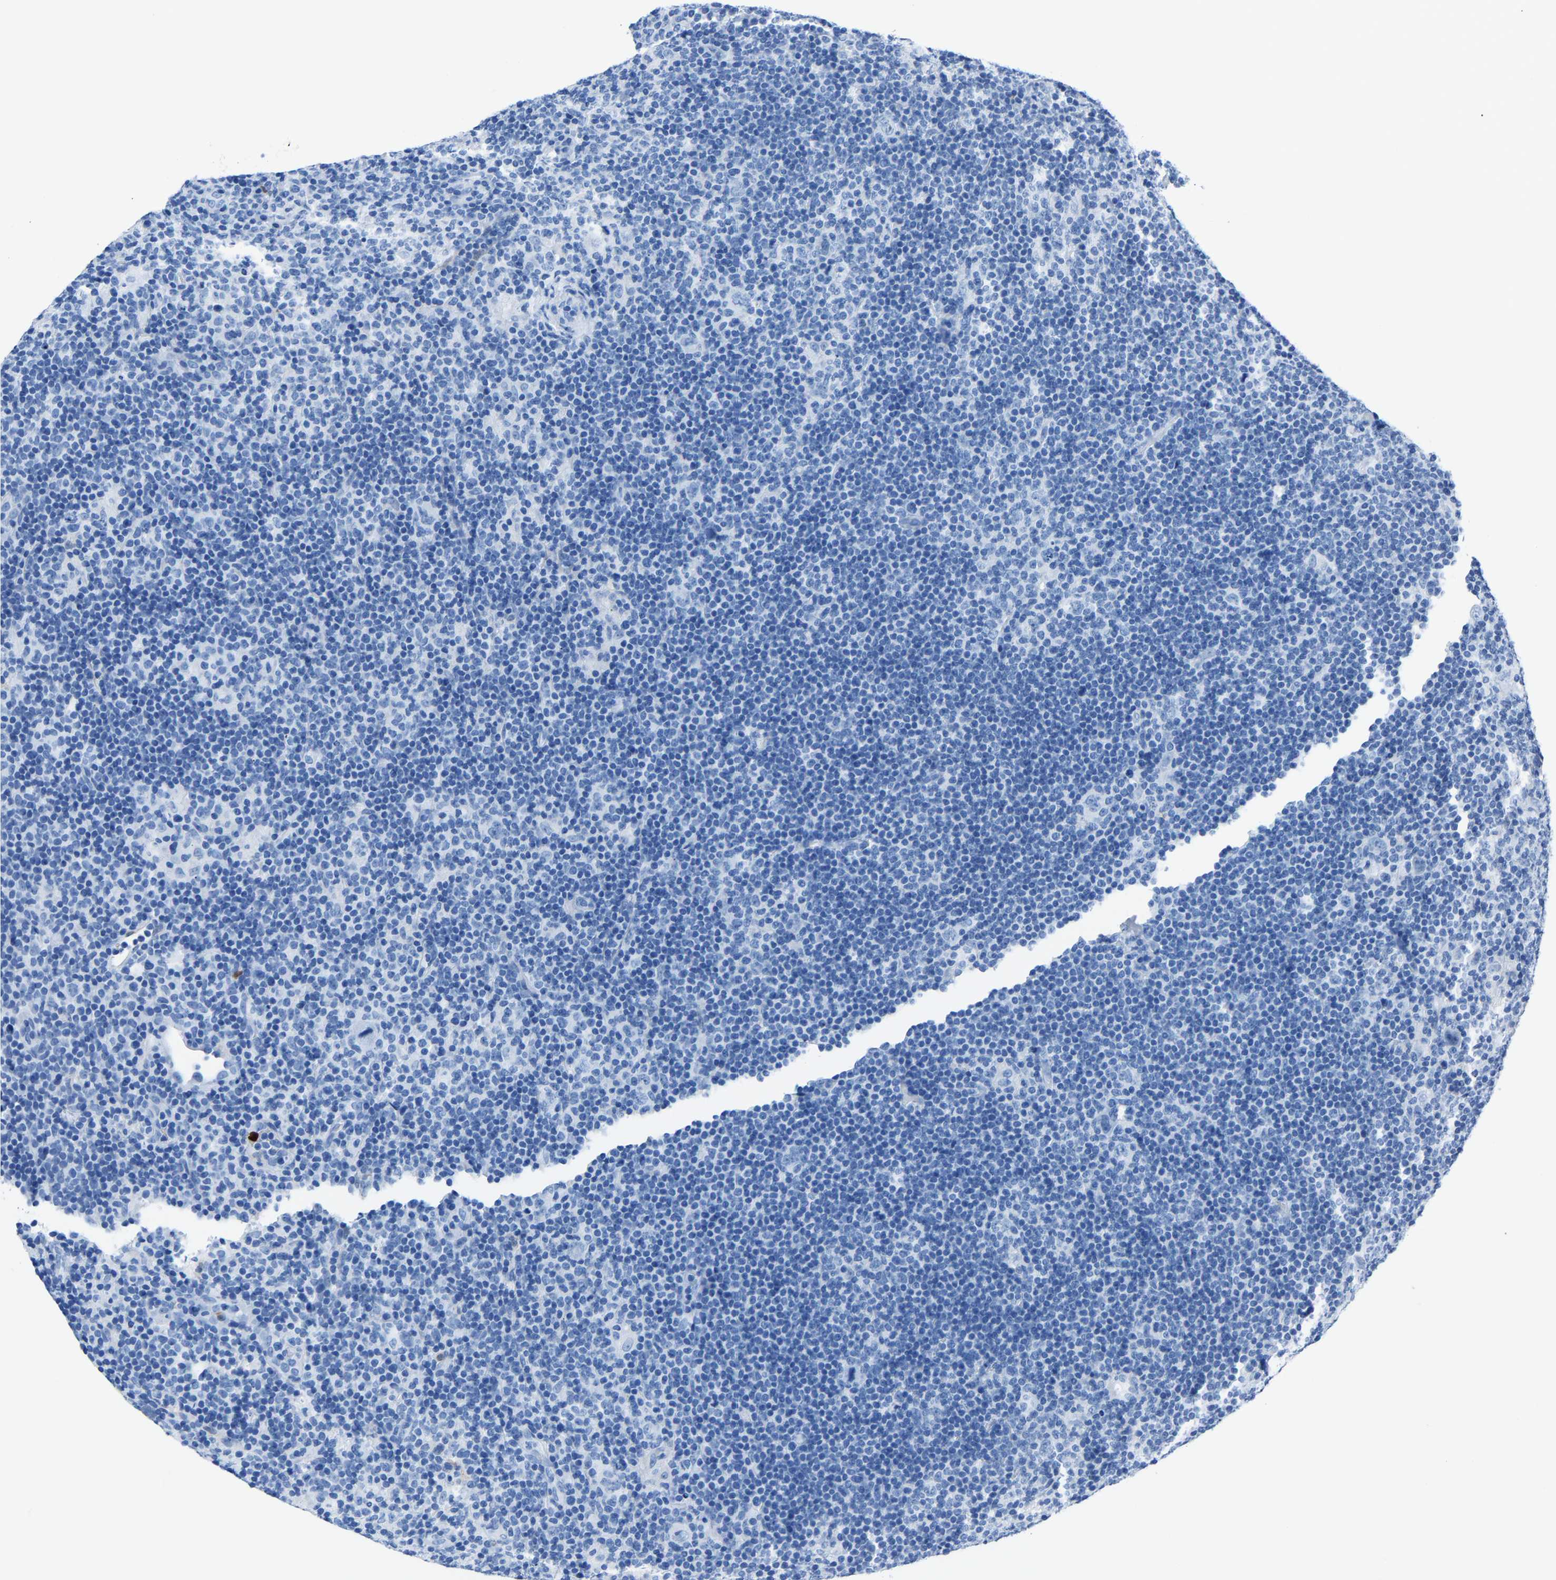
{"staining": {"intensity": "negative", "quantity": "none", "location": "none"}, "tissue": "lymphoma", "cell_type": "Tumor cells", "image_type": "cancer", "snomed": [{"axis": "morphology", "description": "Hodgkin's disease, NOS"}, {"axis": "topography", "description": "Lymph node"}], "caption": "A high-resolution micrograph shows immunohistochemistry (IHC) staining of lymphoma, which reveals no significant staining in tumor cells. Brightfield microscopy of immunohistochemistry stained with DAB (brown) and hematoxylin (blue), captured at high magnification.", "gene": "S100P", "patient": {"sex": "female", "age": 57}}